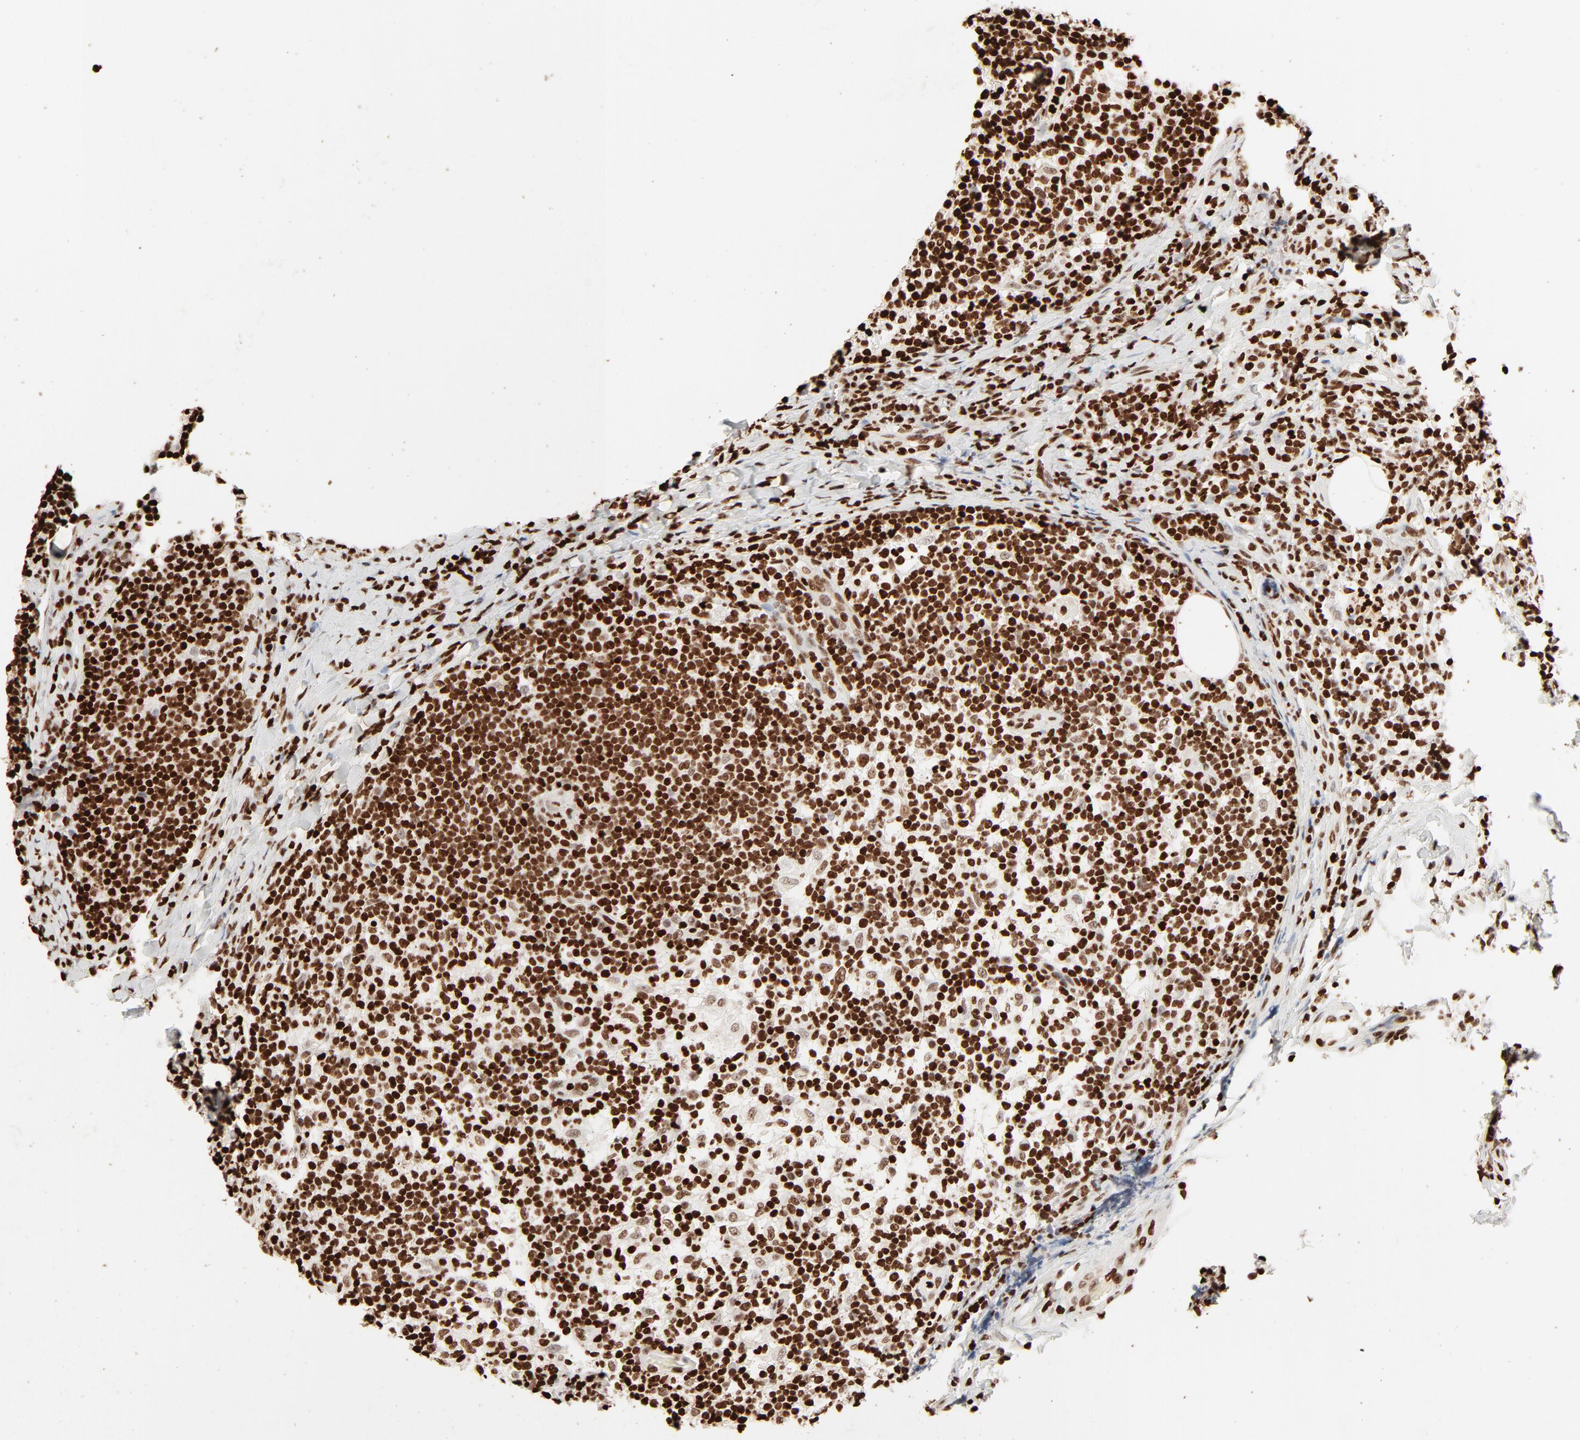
{"staining": {"intensity": "strong", "quantity": ">75%", "location": "nuclear"}, "tissue": "lymph node", "cell_type": "Germinal center cells", "image_type": "normal", "snomed": [{"axis": "morphology", "description": "Normal tissue, NOS"}, {"axis": "morphology", "description": "Inflammation, NOS"}, {"axis": "topography", "description": "Lymph node"}], "caption": "Lymph node stained with immunohistochemistry shows strong nuclear positivity in approximately >75% of germinal center cells. The staining was performed using DAB to visualize the protein expression in brown, while the nuclei were stained in blue with hematoxylin (Magnification: 20x).", "gene": "HMGB1", "patient": {"sex": "male", "age": 46}}